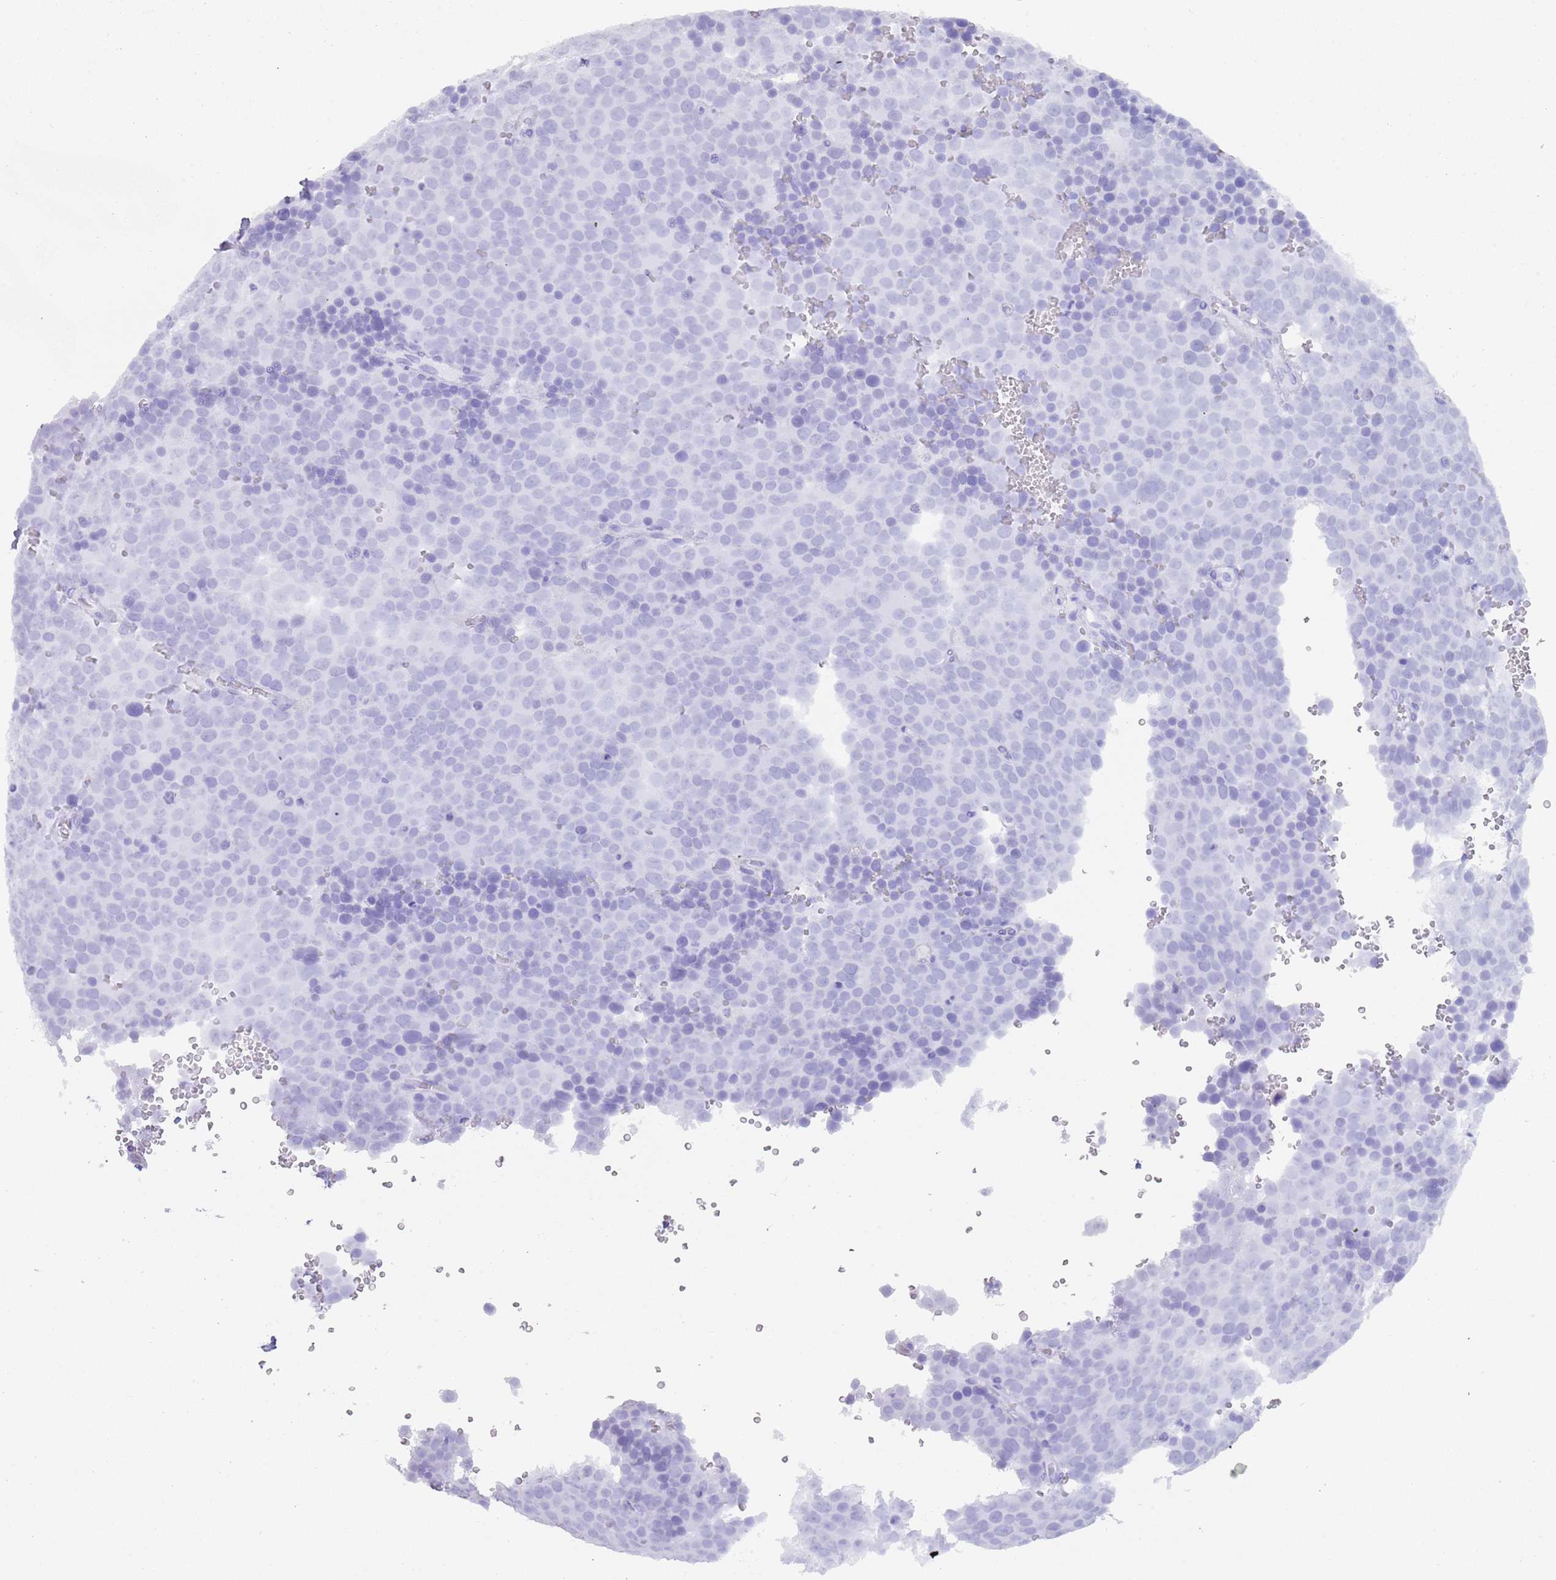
{"staining": {"intensity": "negative", "quantity": "none", "location": "none"}, "tissue": "testis cancer", "cell_type": "Tumor cells", "image_type": "cancer", "snomed": [{"axis": "morphology", "description": "Seminoma, NOS"}, {"axis": "topography", "description": "Testis"}], "caption": "Protein analysis of testis cancer reveals no significant staining in tumor cells.", "gene": "HDAC8", "patient": {"sex": "male", "age": 71}}